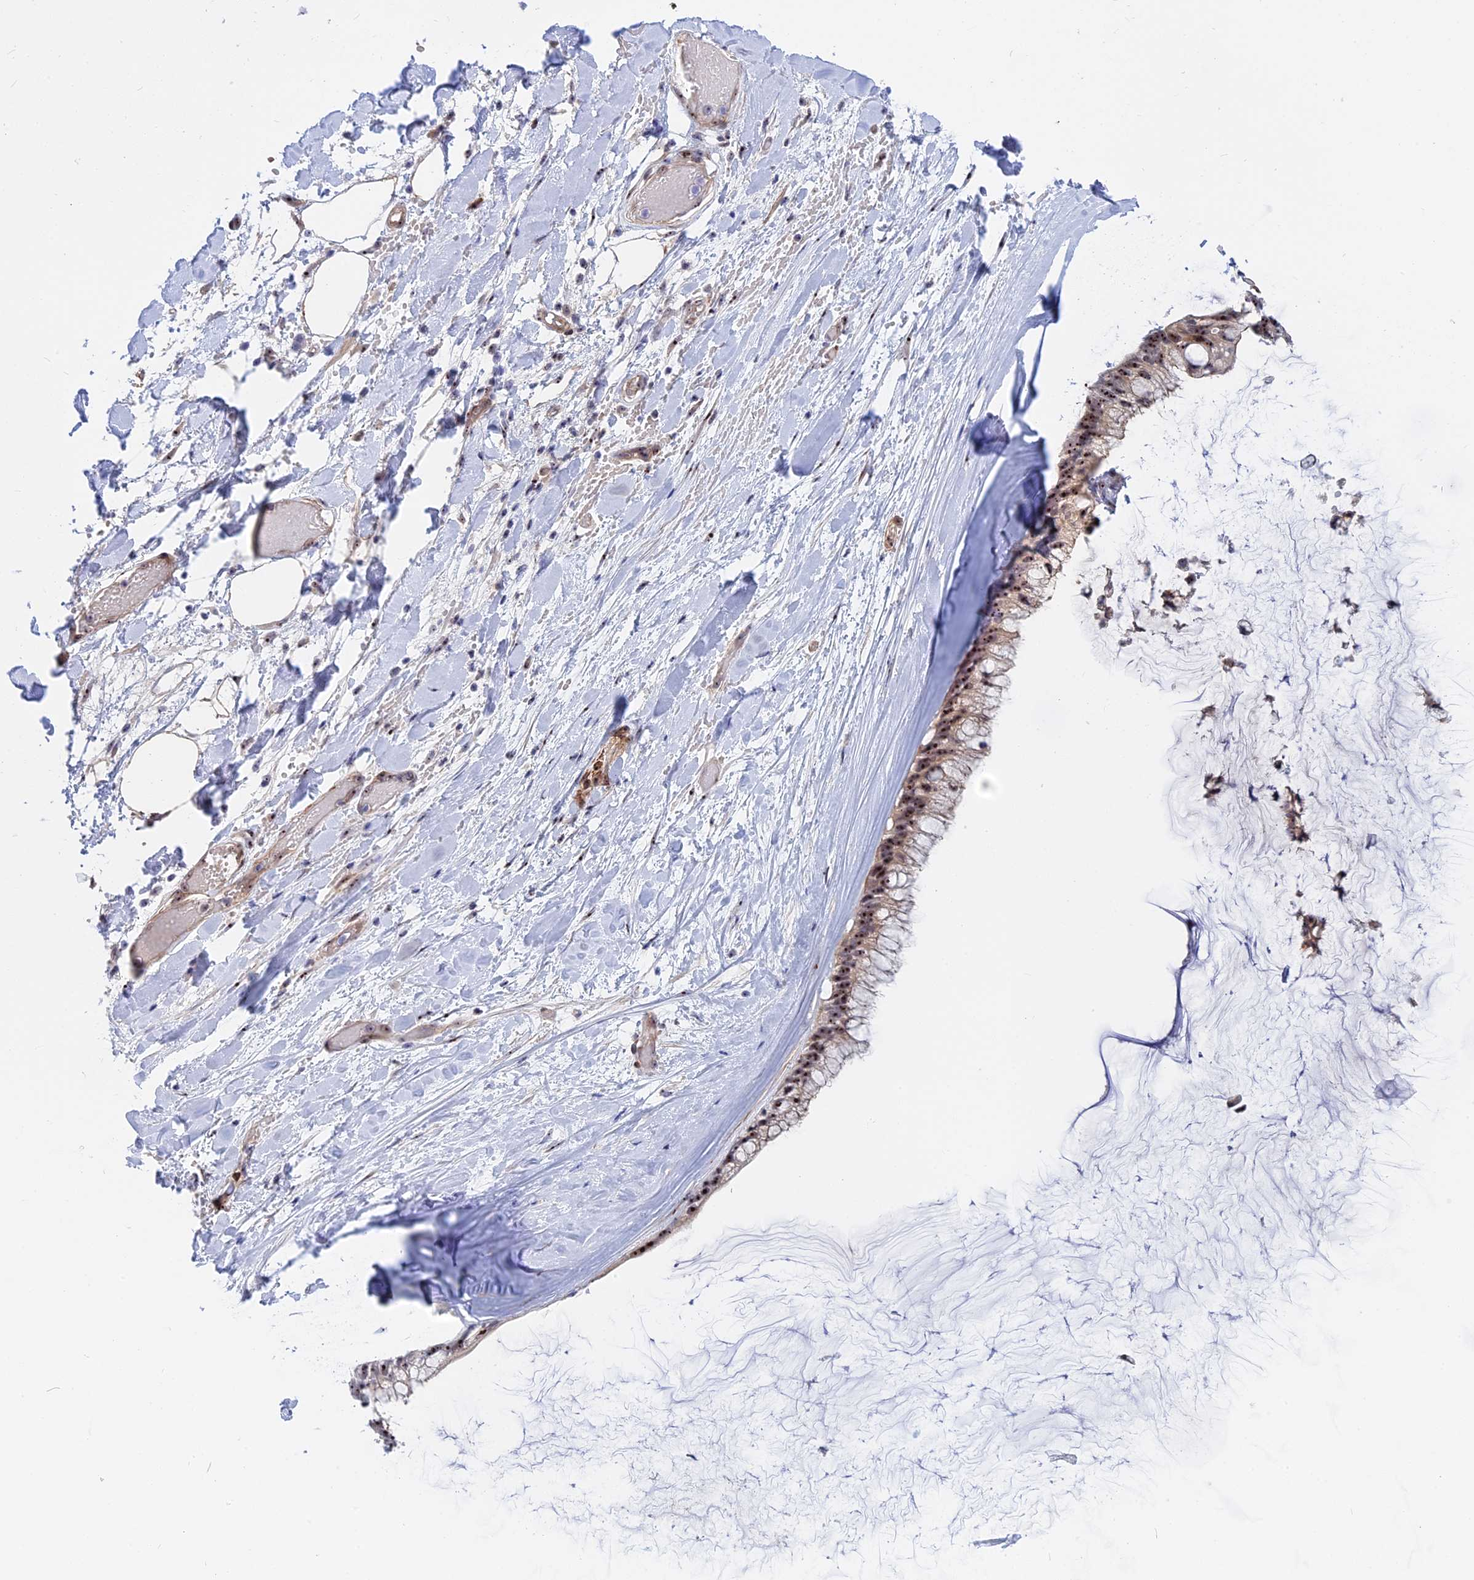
{"staining": {"intensity": "moderate", "quantity": ">75%", "location": "nuclear"}, "tissue": "ovarian cancer", "cell_type": "Tumor cells", "image_type": "cancer", "snomed": [{"axis": "morphology", "description": "Cystadenocarcinoma, mucinous, NOS"}, {"axis": "topography", "description": "Ovary"}], "caption": "This micrograph demonstrates ovarian mucinous cystadenocarcinoma stained with immunohistochemistry (IHC) to label a protein in brown. The nuclear of tumor cells show moderate positivity for the protein. Nuclei are counter-stained blue.", "gene": "DBNDD1", "patient": {"sex": "female", "age": 39}}